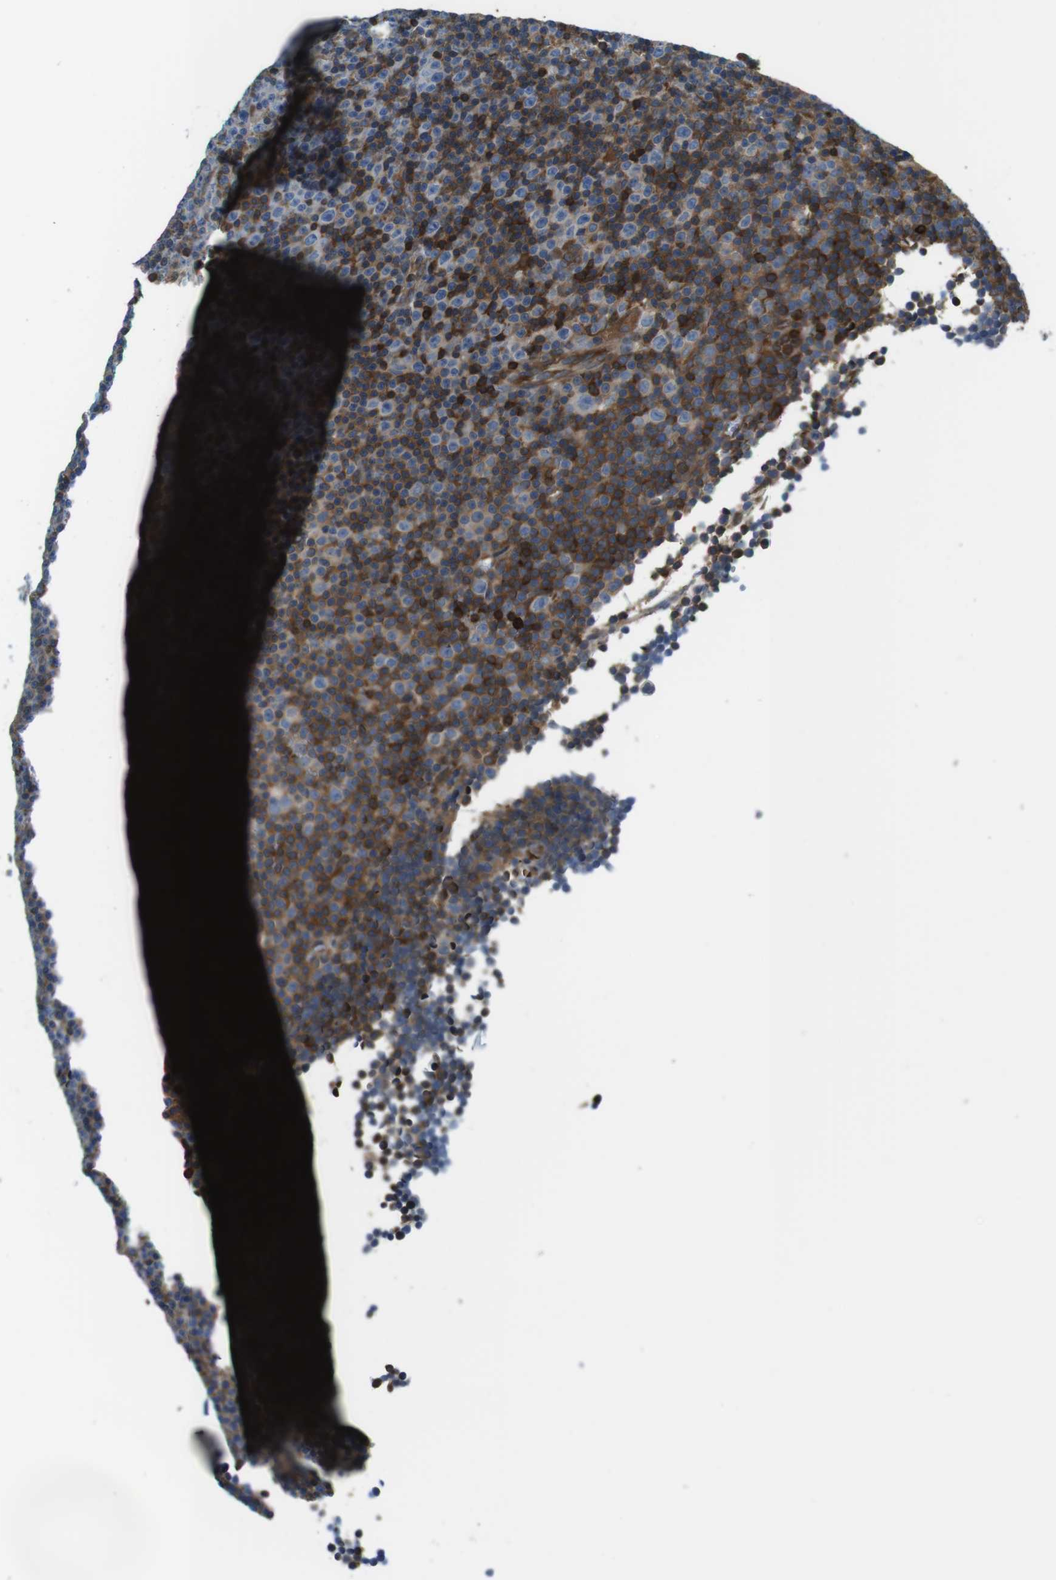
{"staining": {"intensity": "weak", "quantity": "<25%", "location": "cytoplasmic/membranous"}, "tissue": "lymphoma", "cell_type": "Tumor cells", "image_type": "cancer", "snomed": [{"axis": "morphology", "description": "Malignant lymphoma, non-Hodgkin's type, Low grade"}, {"axis": "topography", "description": "Lymph node"}], "caption": "The micrograph demonstrates no significant staining in tumor cells of low-grade malignant lymphoma, non-Hodgkin's type.", "gene": "TES", "patient": {"sex": "female", "age": 67}}